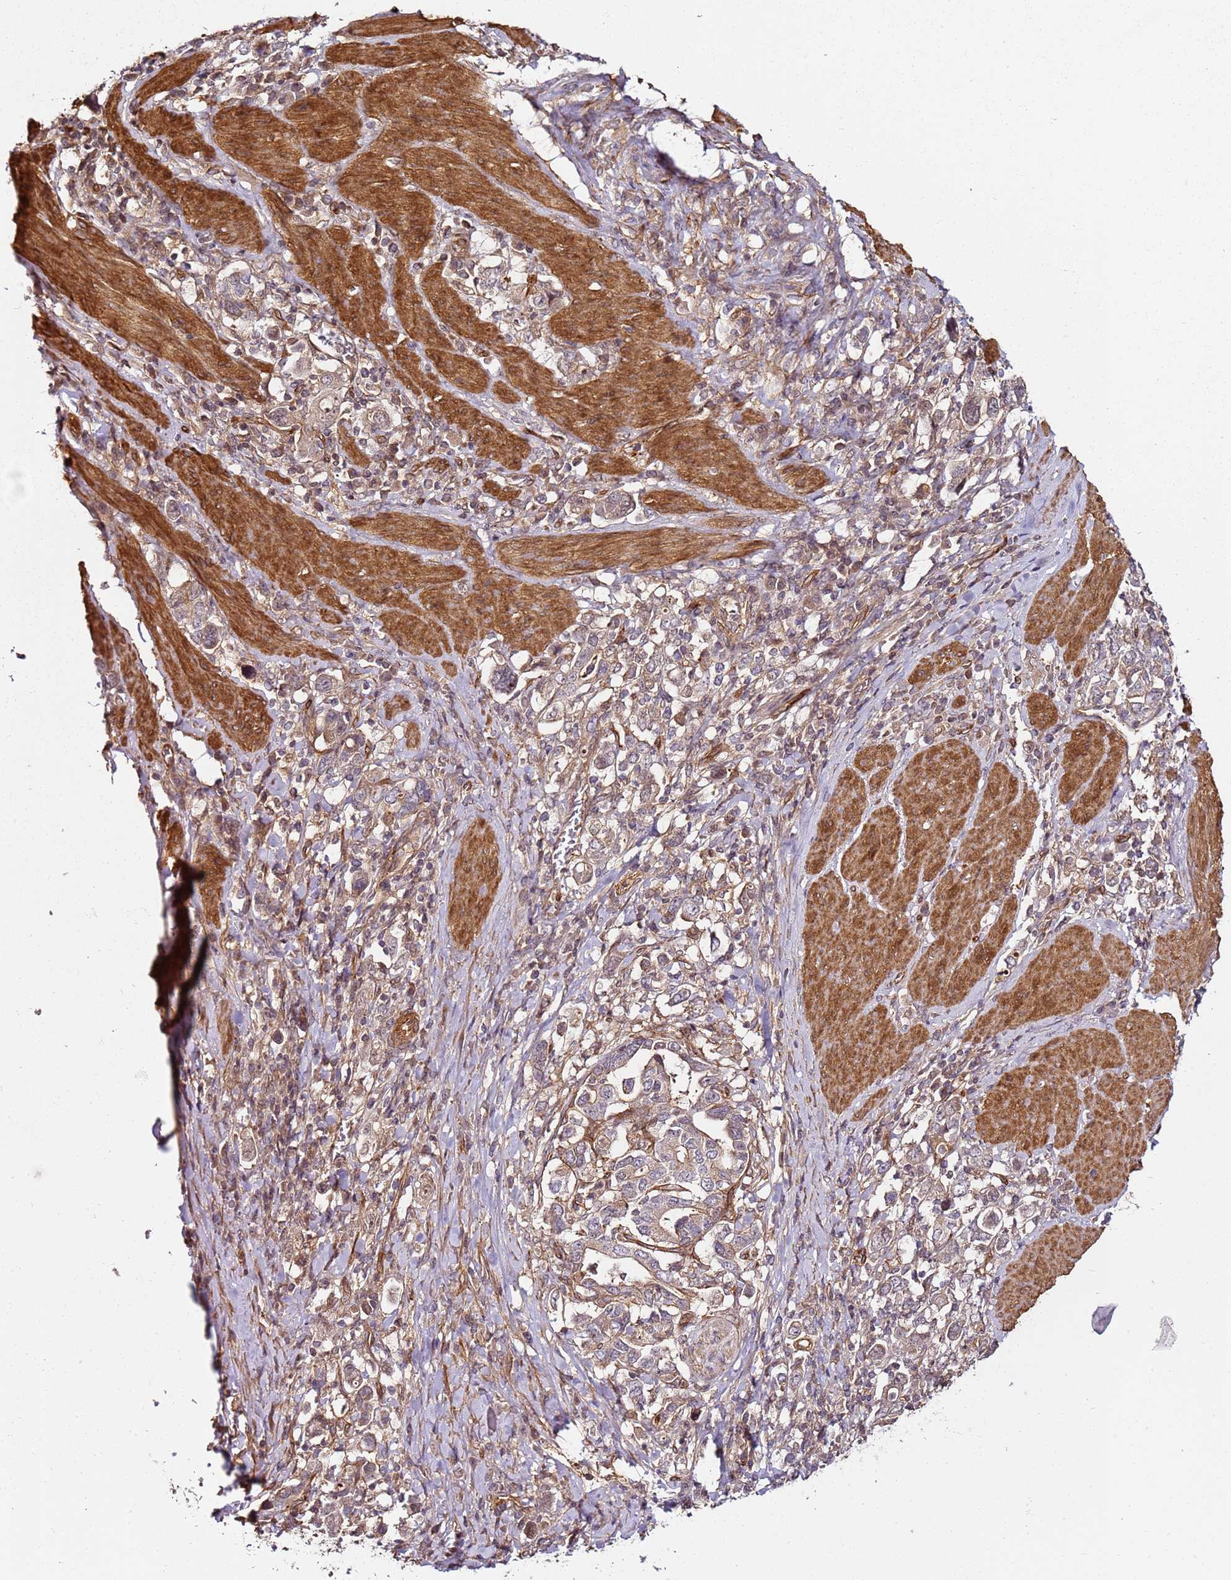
{"staining": {"intensity": "weak", "quantity": ">75%", "location": "cytoplasmic/membranous"}, "tissue": "stomach cancer", "cell_type": "Tumor cells", "image_type": "cancer", "snomed": [{"axis": "morphology", "description": "Adenocarcinoma, NOS"}, {"axis": "topography", "description": "Stomach, upper"}, {"axis": "topography", "description": "Stomach"}], "caption": "Adenocarcinoma (stomach) tissue reveals weak cytoplasmic/membranous positivity in approximately >75% of tumor cells (Stains: DAB in brown, nuclei in blue, Microscopy: brightfield microscopy at high magnification).", "gene": "CCNYL1", "patient": {"sex": "male", "age": 62}}